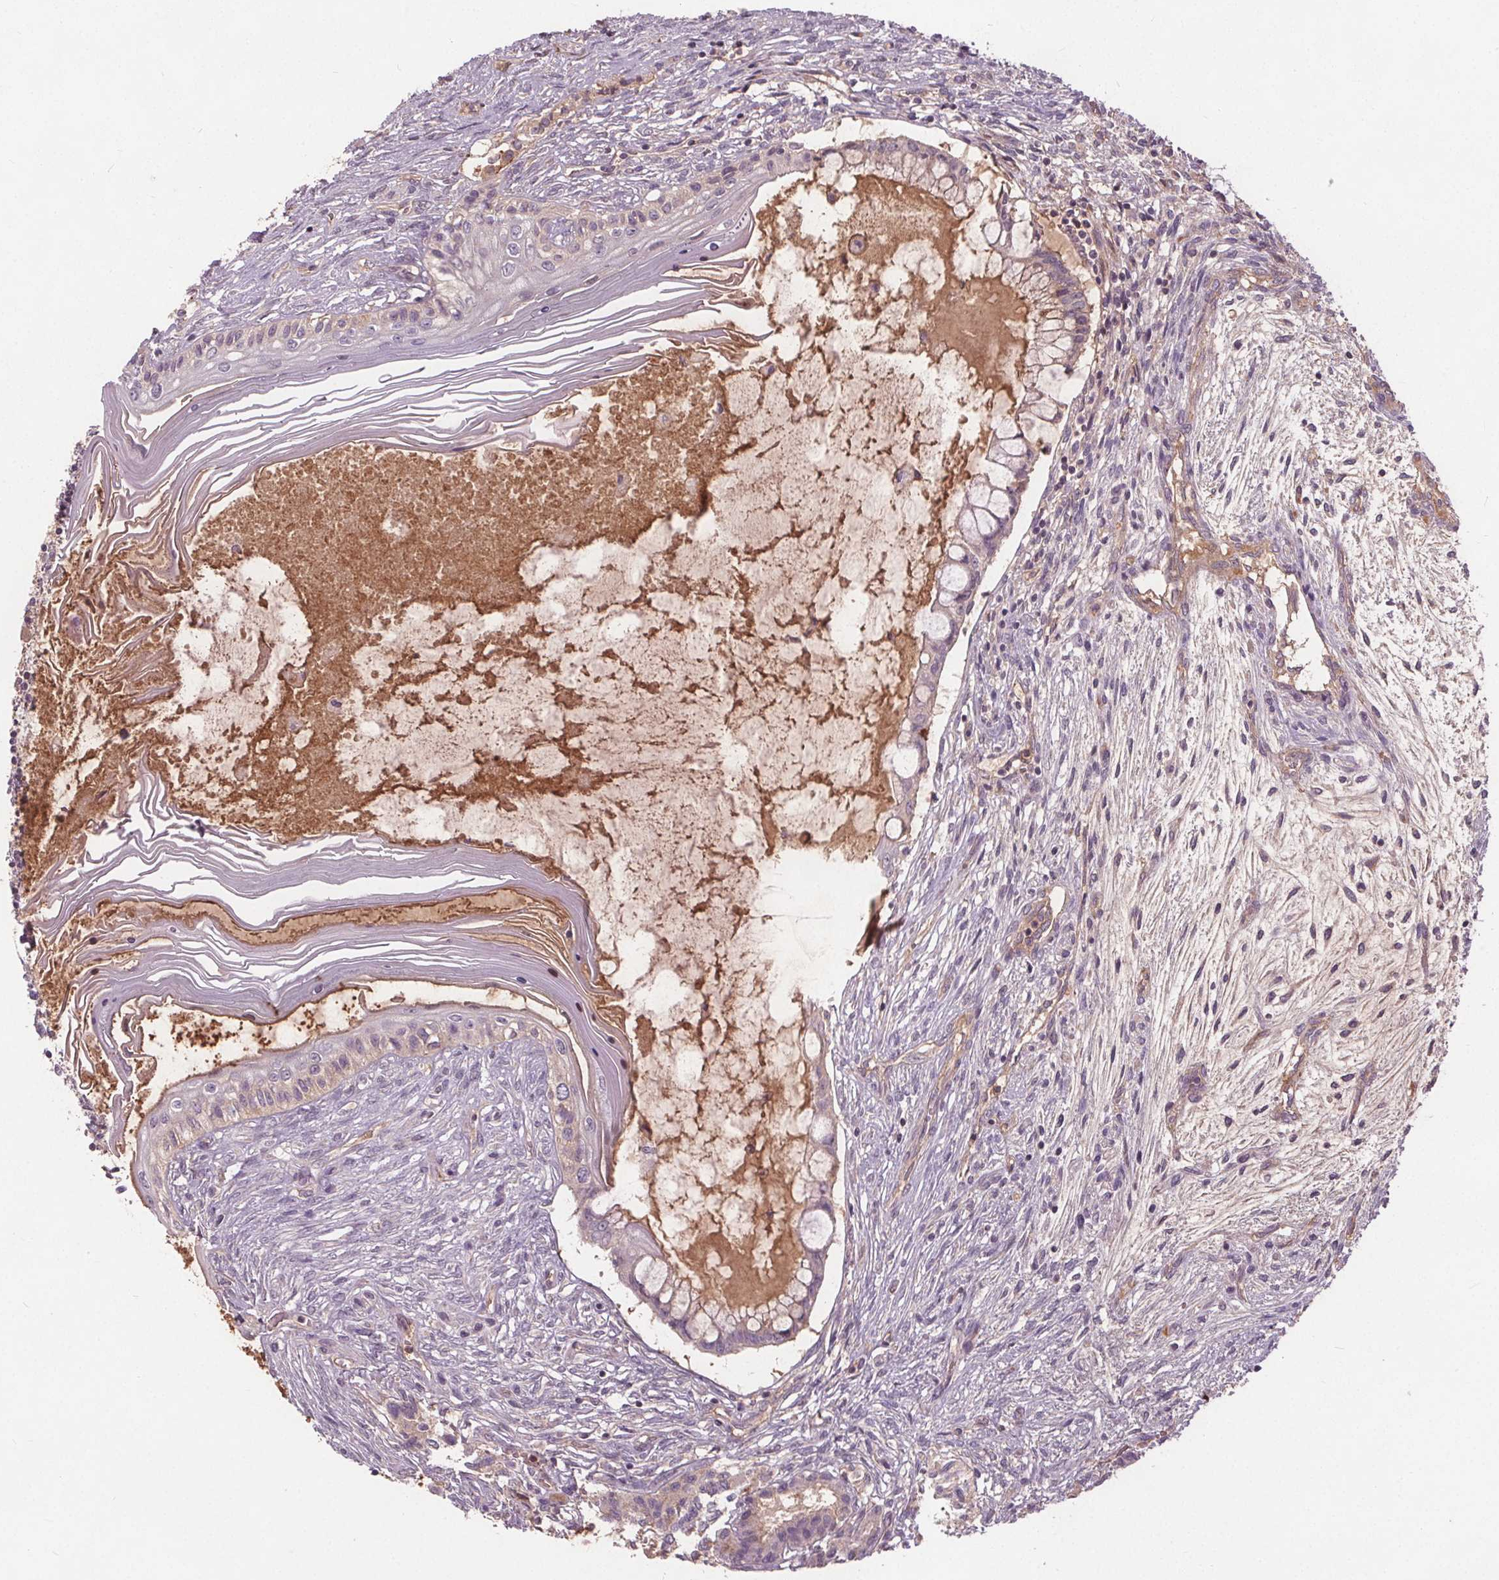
{"staining": {"intensity": "negative", "quantity": "none", "location": "none"}, "tissue": "testis cancer", "cell_type": "Tumor cells", "image_type": "cancer", "snomed": [{"axis": "morphology", "description": "Carcinoma, Embryonal, NOS"}, {"axis": "topography", "description": "Testis"}], "caption": "IHC image of neoplastic tissue: embryonal carcinoma (testis) stained with DAB (3,3'-diaminobenzidine) shows no significant protein staining in tumor cells.", "gene": "PDGFD", "patient": {"sex": "male", "age": 37}}